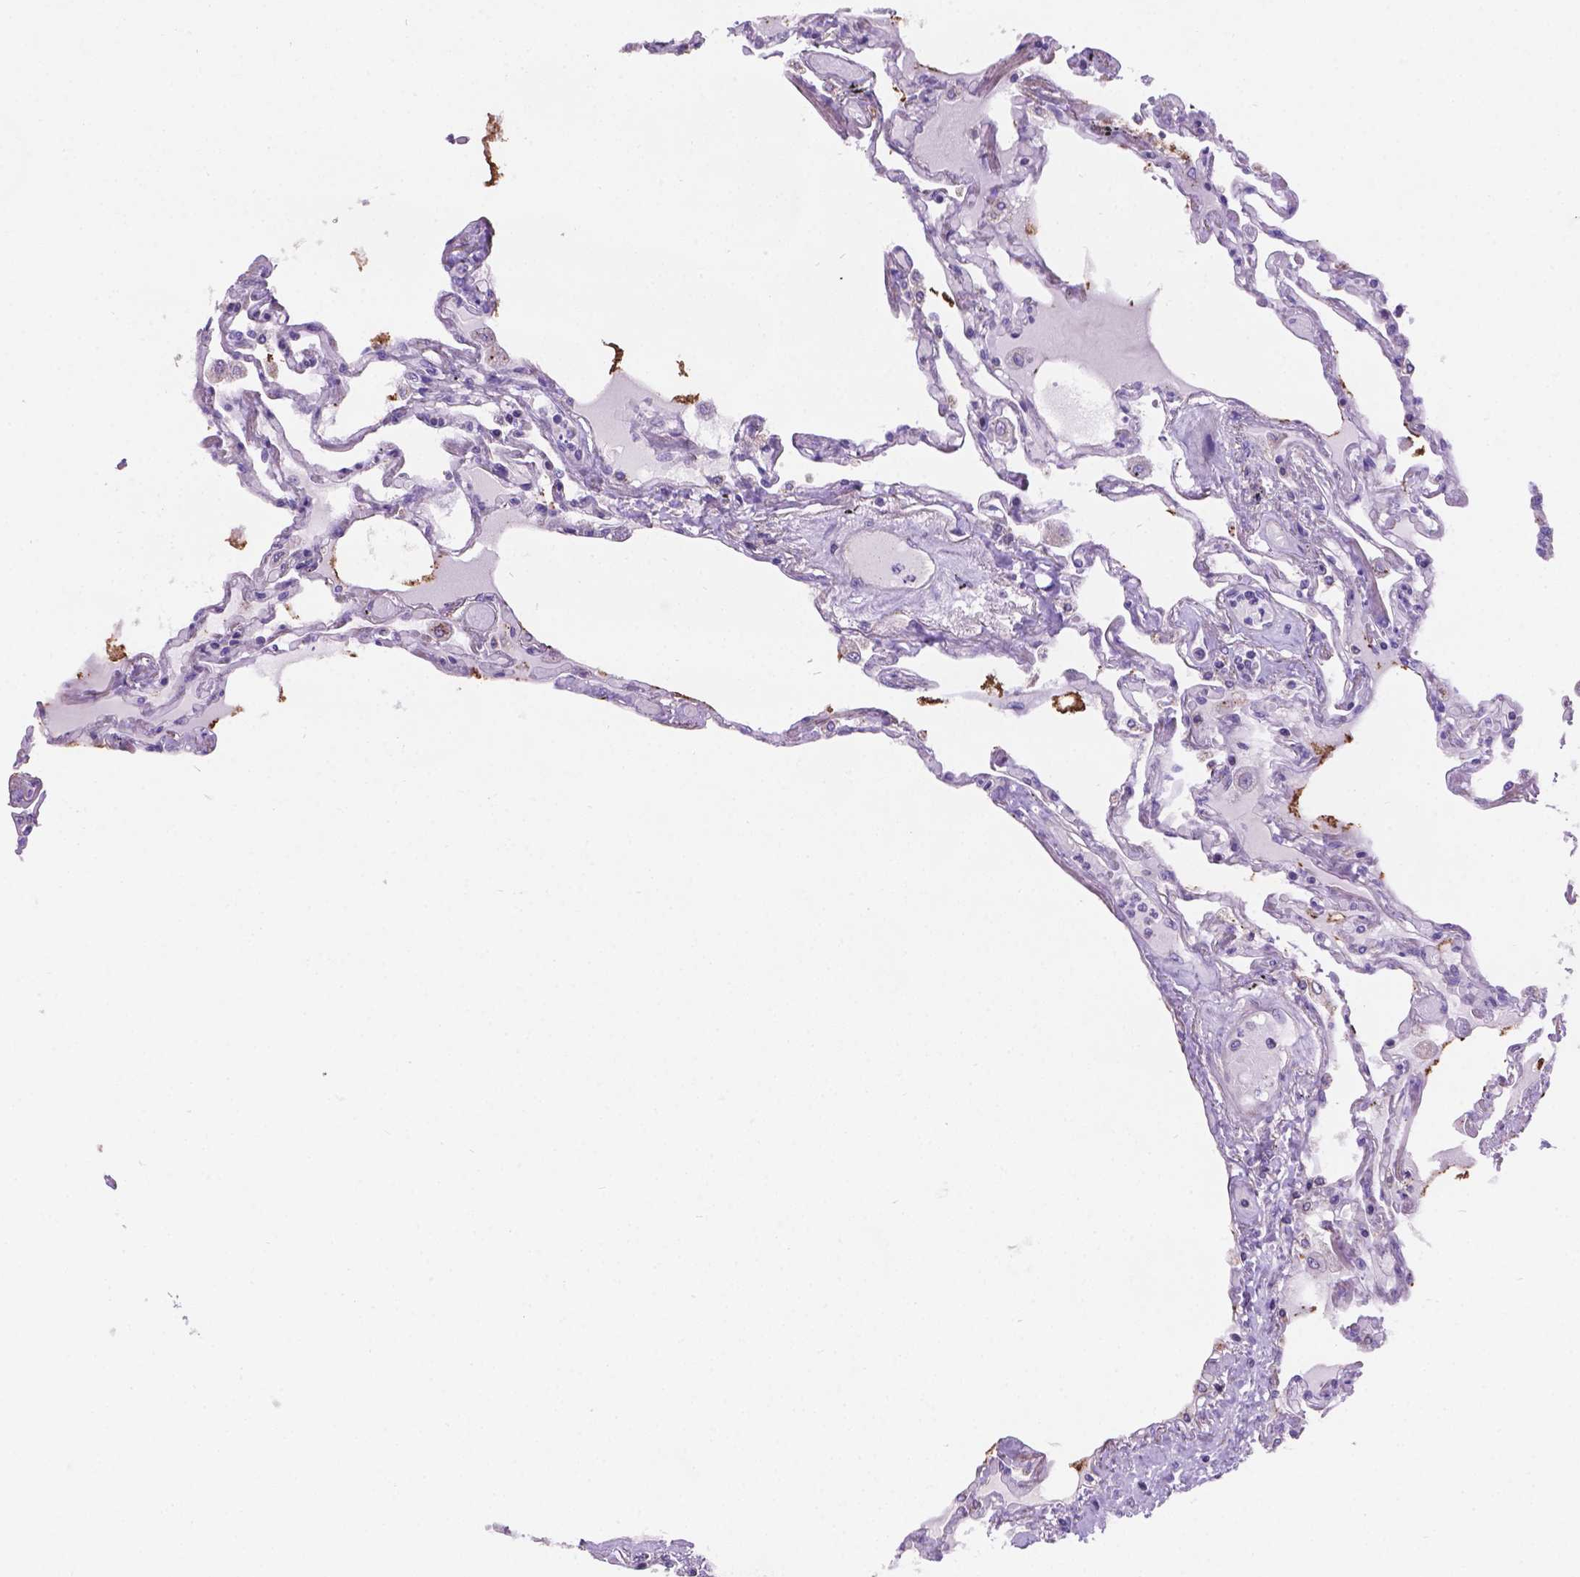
{"staining": {"intensity": "negative", "quantity": "none", "location": "none"}, "tissue": "lung", "cell_type": "Alveolar cells", "image_type": "normal", "snomed": [{"axis": "morphology", "description": "Normal tissue, NOS"}, {"axis": "morphology", "description": "Adenocarcinoma, NOS"}, {"axis": "topography", "description": "Cartilage tissue"}, {"axis": "topography", "description": "Lung"}], "caption": "Unremarkable lung was stained to show a protein in brown. There is no significant staining in alveolar cells. (DAB immunohistochemistry, high magnification).", "gene": "CSPG5", "patient": {"sex": "female", "age": 67}}